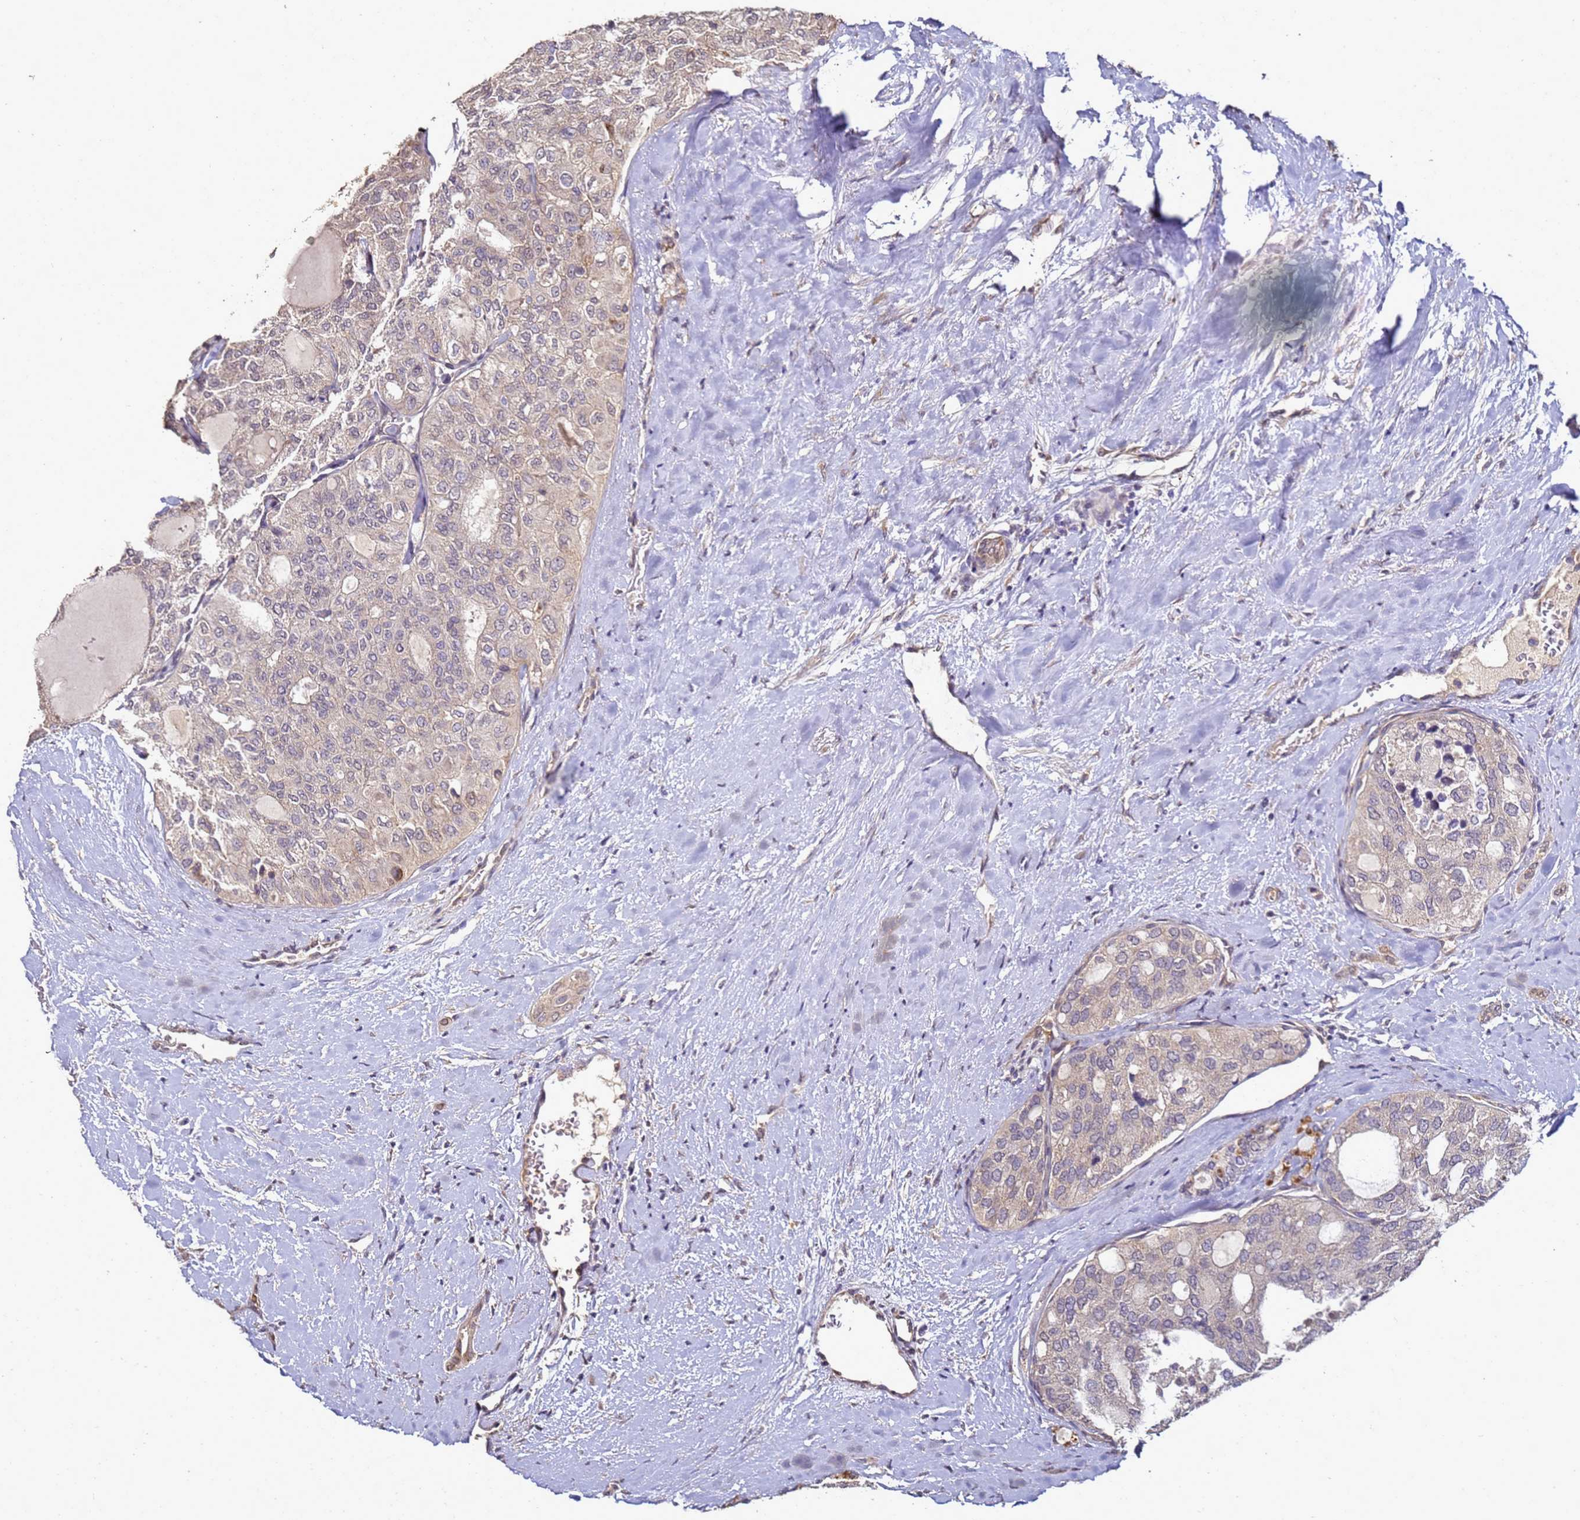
{"staining": {"intensity": "negative", "quantity": "none", "location": "none"}, "tissue": "thyroid cancer", "cell_type": "Tumor cells", "image_type": "cancer", "snomed": [{"axis": "morphology", "description": "Follicular adenoma carcinoma, NOS"}, {"axis": "topography", "description": "Thyroid gland"}], "caption": "Photomicrograph shows no significant protein staining in tumor cells of thyroid cancer (follicular adenoma carcinoma).", "gene": "ANKRD17", "patient": {"sex": "male", "age": 75}}